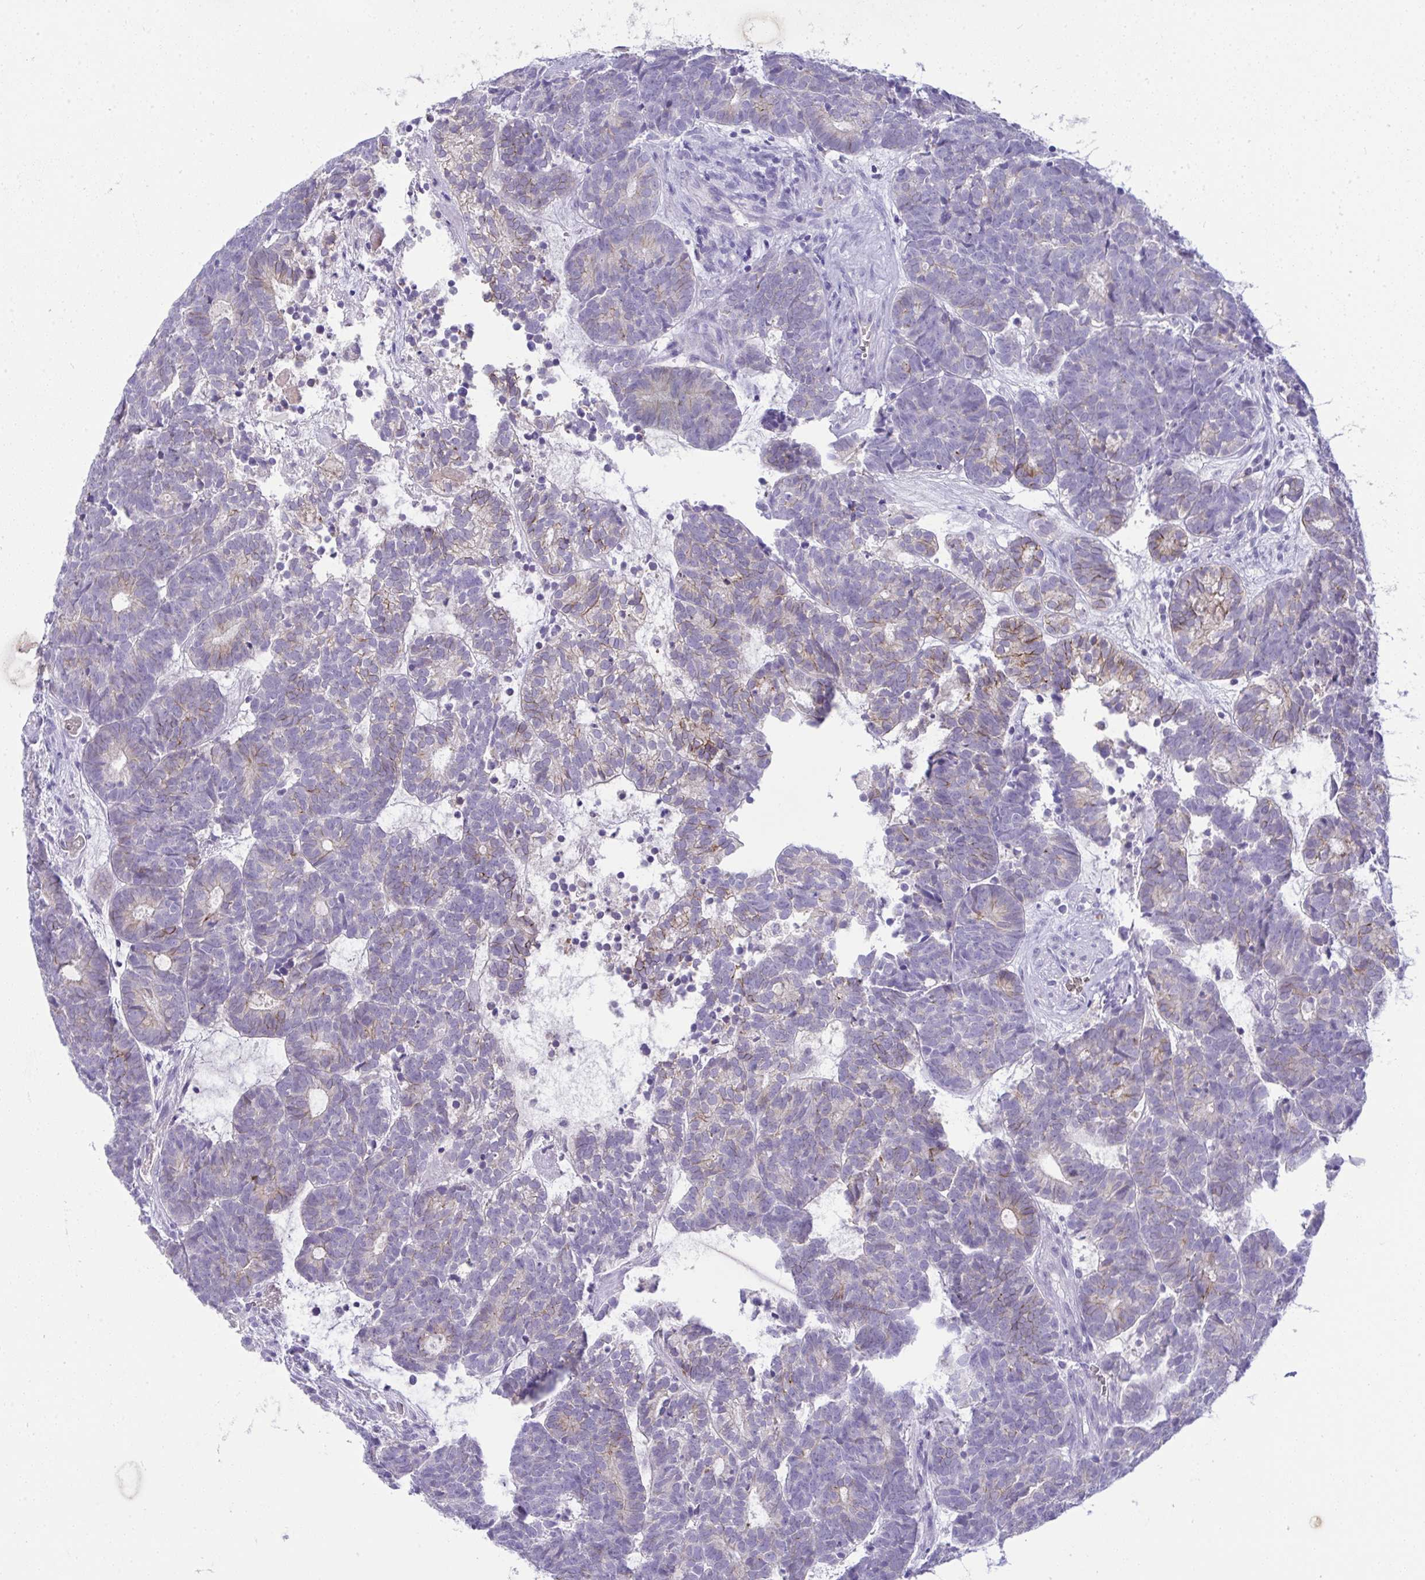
{"staining": {"intensity": "weak", "quantity": "<25%", "location": "cytoplasmic/membranous"}, "tissue": "head and neck cancer", "cell_type": "Tumor cells", "image_type": "cancer", "snomed": [{"axis": "morphology", "description": "Adenocarcinoma, NOS"}, {"axis": "topography", "description": "Head-Neck"}], "caption": "Immunohistochemical staining of human adenocarcinoma (head and neck) displays no significant positivity in tumor cells.", "gene": "SPTB", "patient": {"sex": "female", "age": 81}}